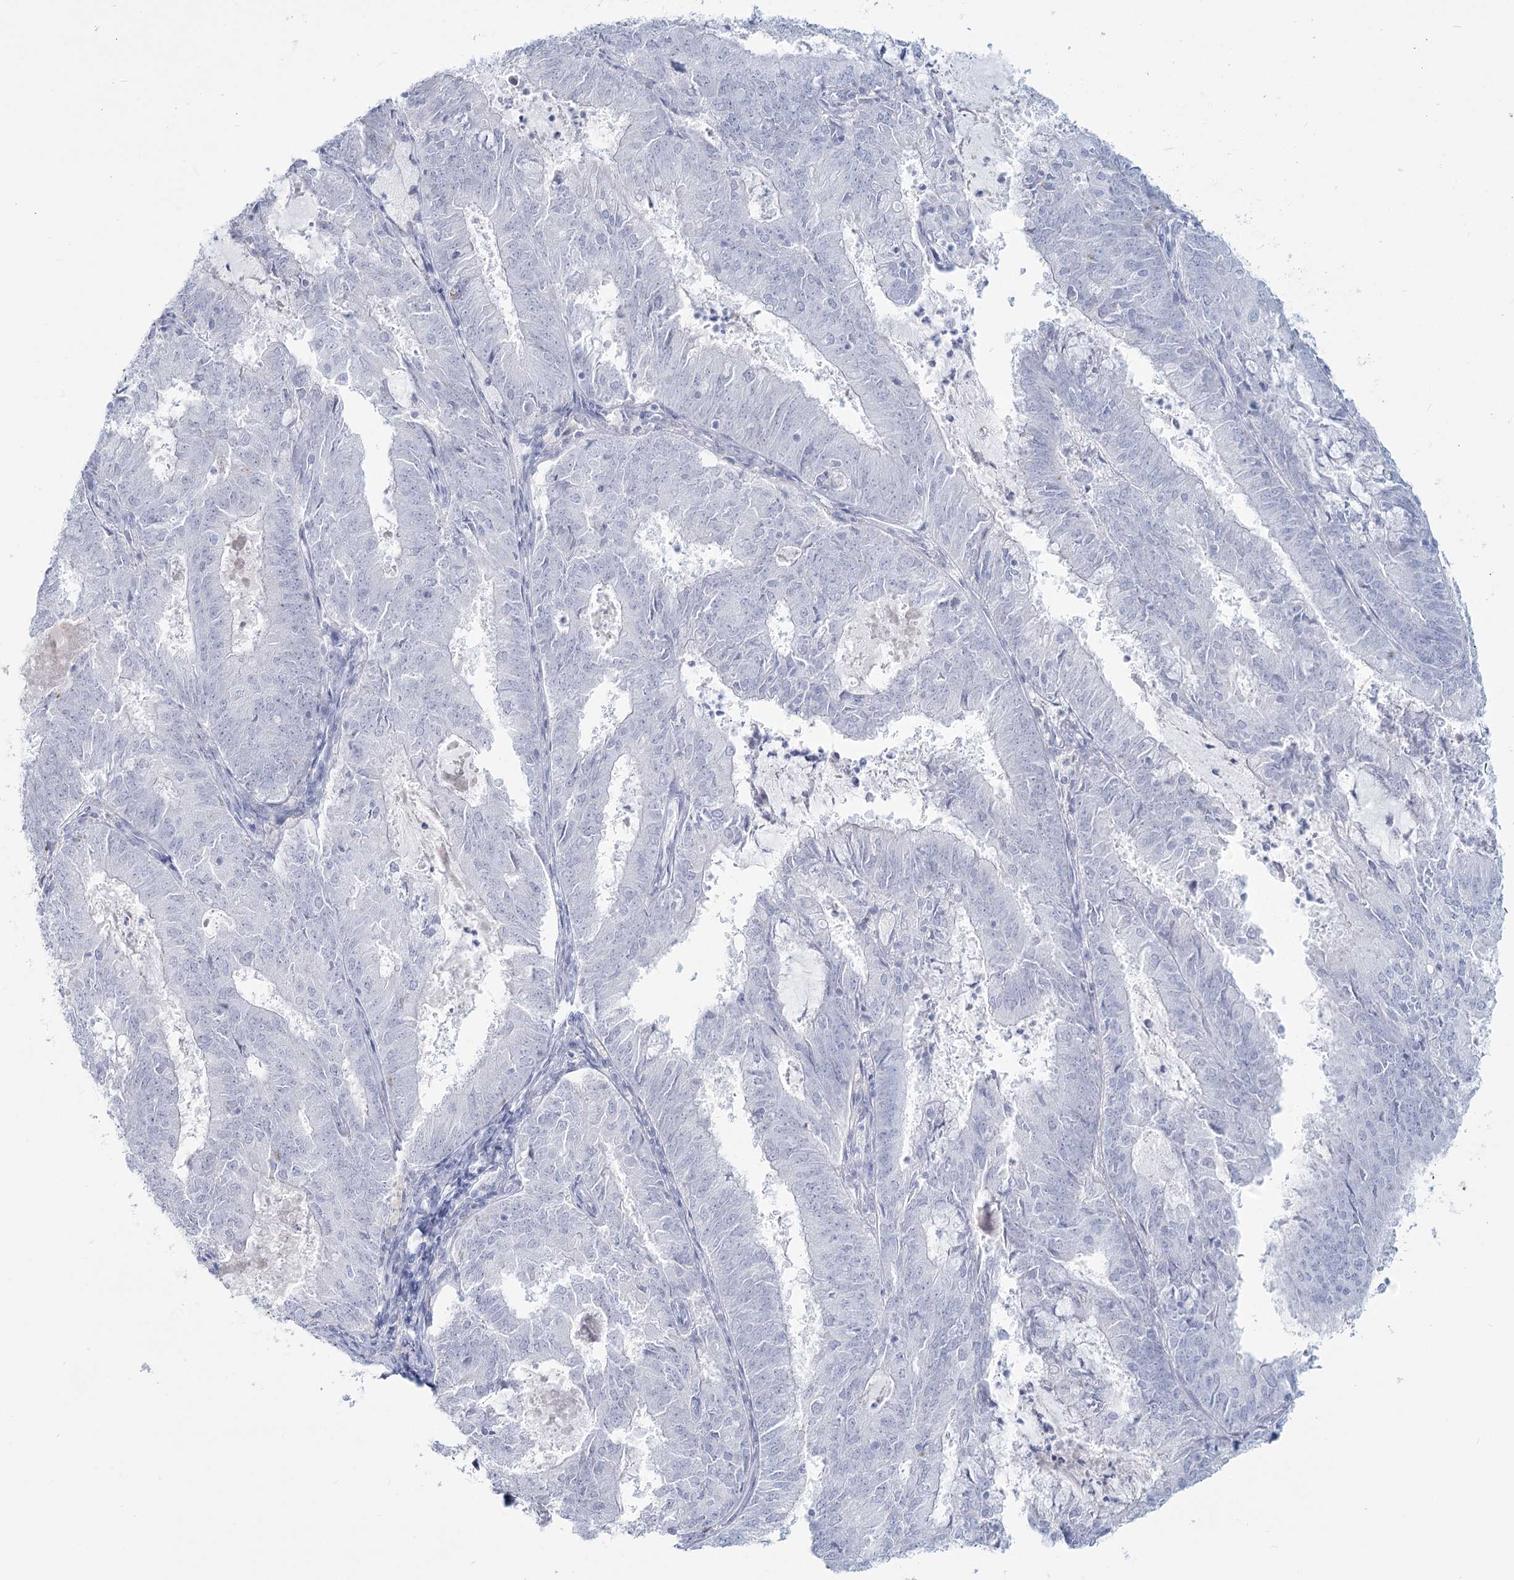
{"staining": {"intensity": "negative", "quantity": "none", "location": "none"}, "tissue": "endometrial cancer", "cell_type": "Tumor cells", "image_type": "cancer", "snomed": [{"axis": "morphology", "description": "Adenocarcinoma, NOS"}, {"axis": "topography", "description": "Endometrium"}], "caption": "Histopathology image shows no significant protein staining in tumor cells of adenocarcinoma (endometrial). Brightfield microscopy of immunohistochemistry (IHC) stained with DAB (brown) and hematoxylin (blue), captured at high magnification.", "gene": "SLC6A19", "patient": {"sex": "female", "age": 57}}